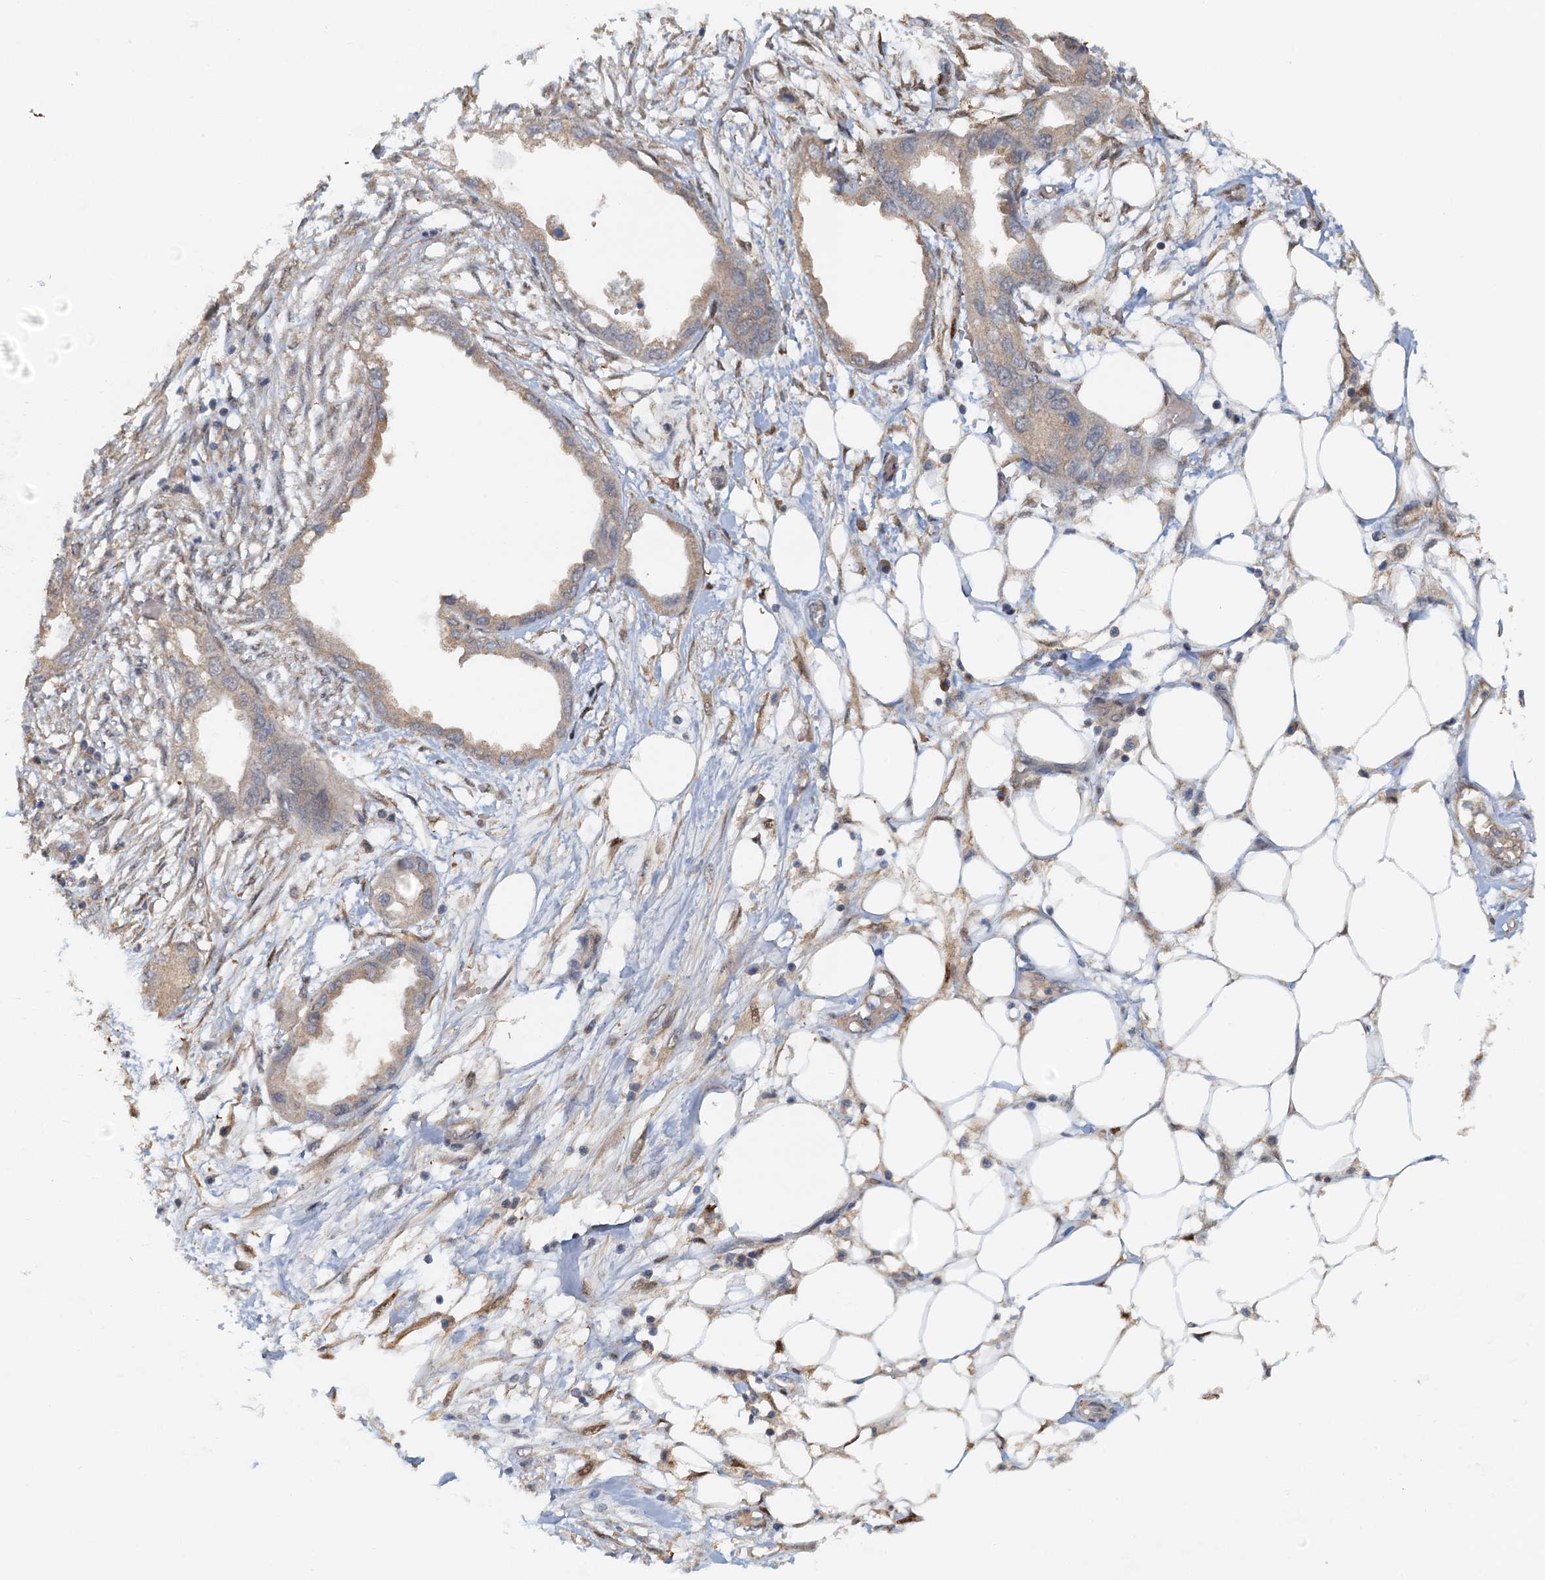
{"staining": {"intensity": "weak", "quantity": "<25%", "location": "cytoplasmic/membranous"}, "tissue": "endometrial cancer", "cell_type": "Tumor cells", "image_type": "cancer", "snomed": [{"axis": "morphology", "description": "Adenocarcinoma, NOS"}, {"axis": "morphology", "description": "Adenocarcinoma, metastatic, NOS"}, {"axis": "topography", "description": "Adipose tissue"}, {"axis": "topography", "description": "Endometrium"}], "caption": "IHC histopathology image of neoplastic tissue: human endometrial cancer (metastatic adenocarcinoma) stained with DAB exhibits no significant protein staining in tumor cells.", "gene": "UBL7", "patient": {"sex": "female", "age": 67}}